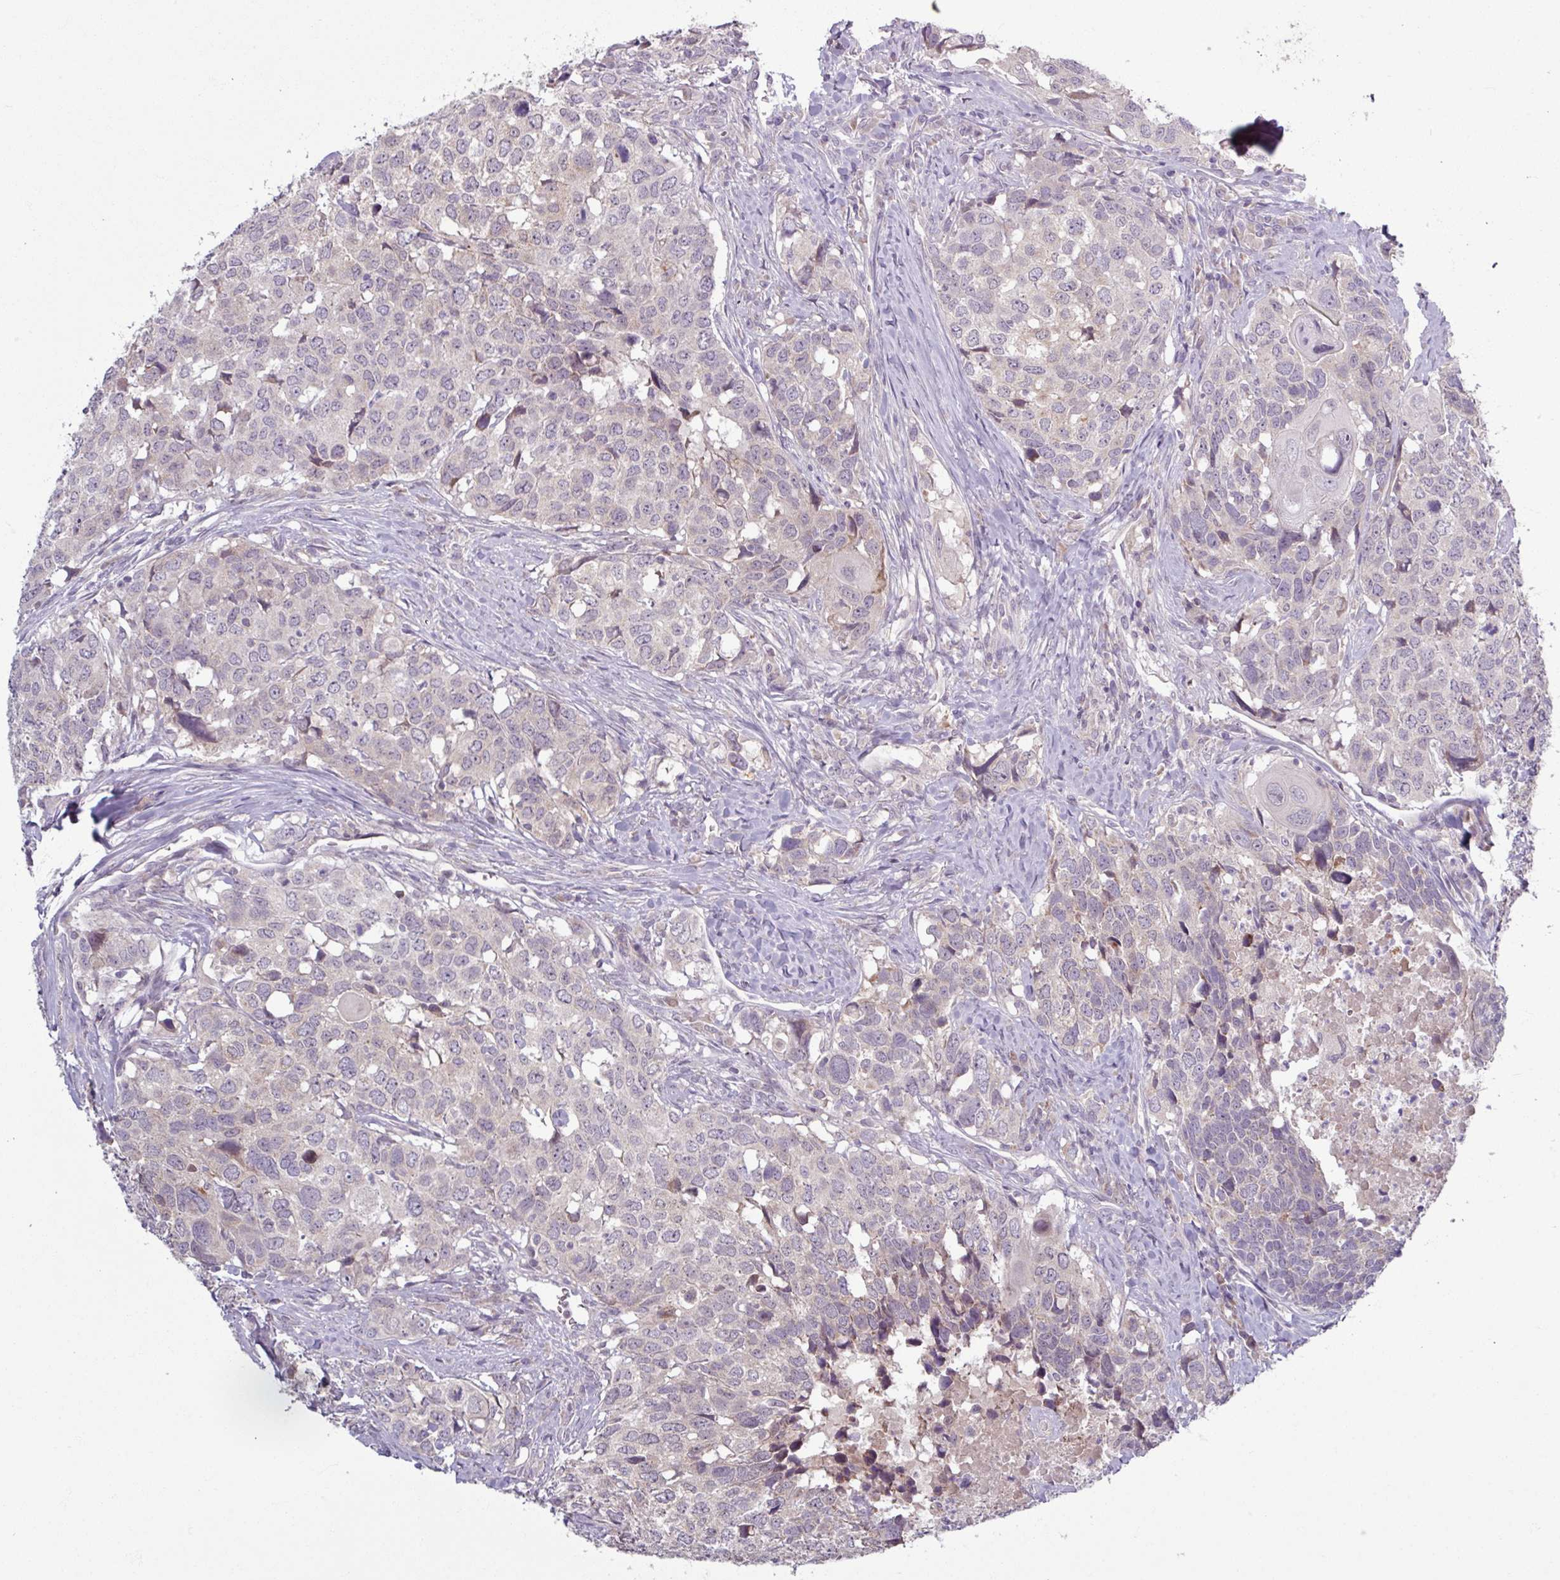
{"staining": {"intensity": "negative", "quantity": "none", "location": "none"}, "tissue": "head and neck cancer", "cell_type": "Tumor cells", "image_type": "cancer", "snomed": [{"axis": "morphology", "description": "Normal tissue, NOS"}, {"axis": "morphology", "description": "Squamous cell carcinoma, NOS"}, {"axis": "topography", "description": "Skeletal muscle"}, {"axis": "topography", "description": "Vascular tissue"}, {"axis": "topography", "description": "Peripheral nerve tissue"}, {"axis": "topography", "description": "Head-Neck"}], "caption": "Tumor cells are negative for protein expression in human head and neck squamous cell carcinoma.", "gene": "OGFOD3", "patient": {"sex": "male", "age": 66}}